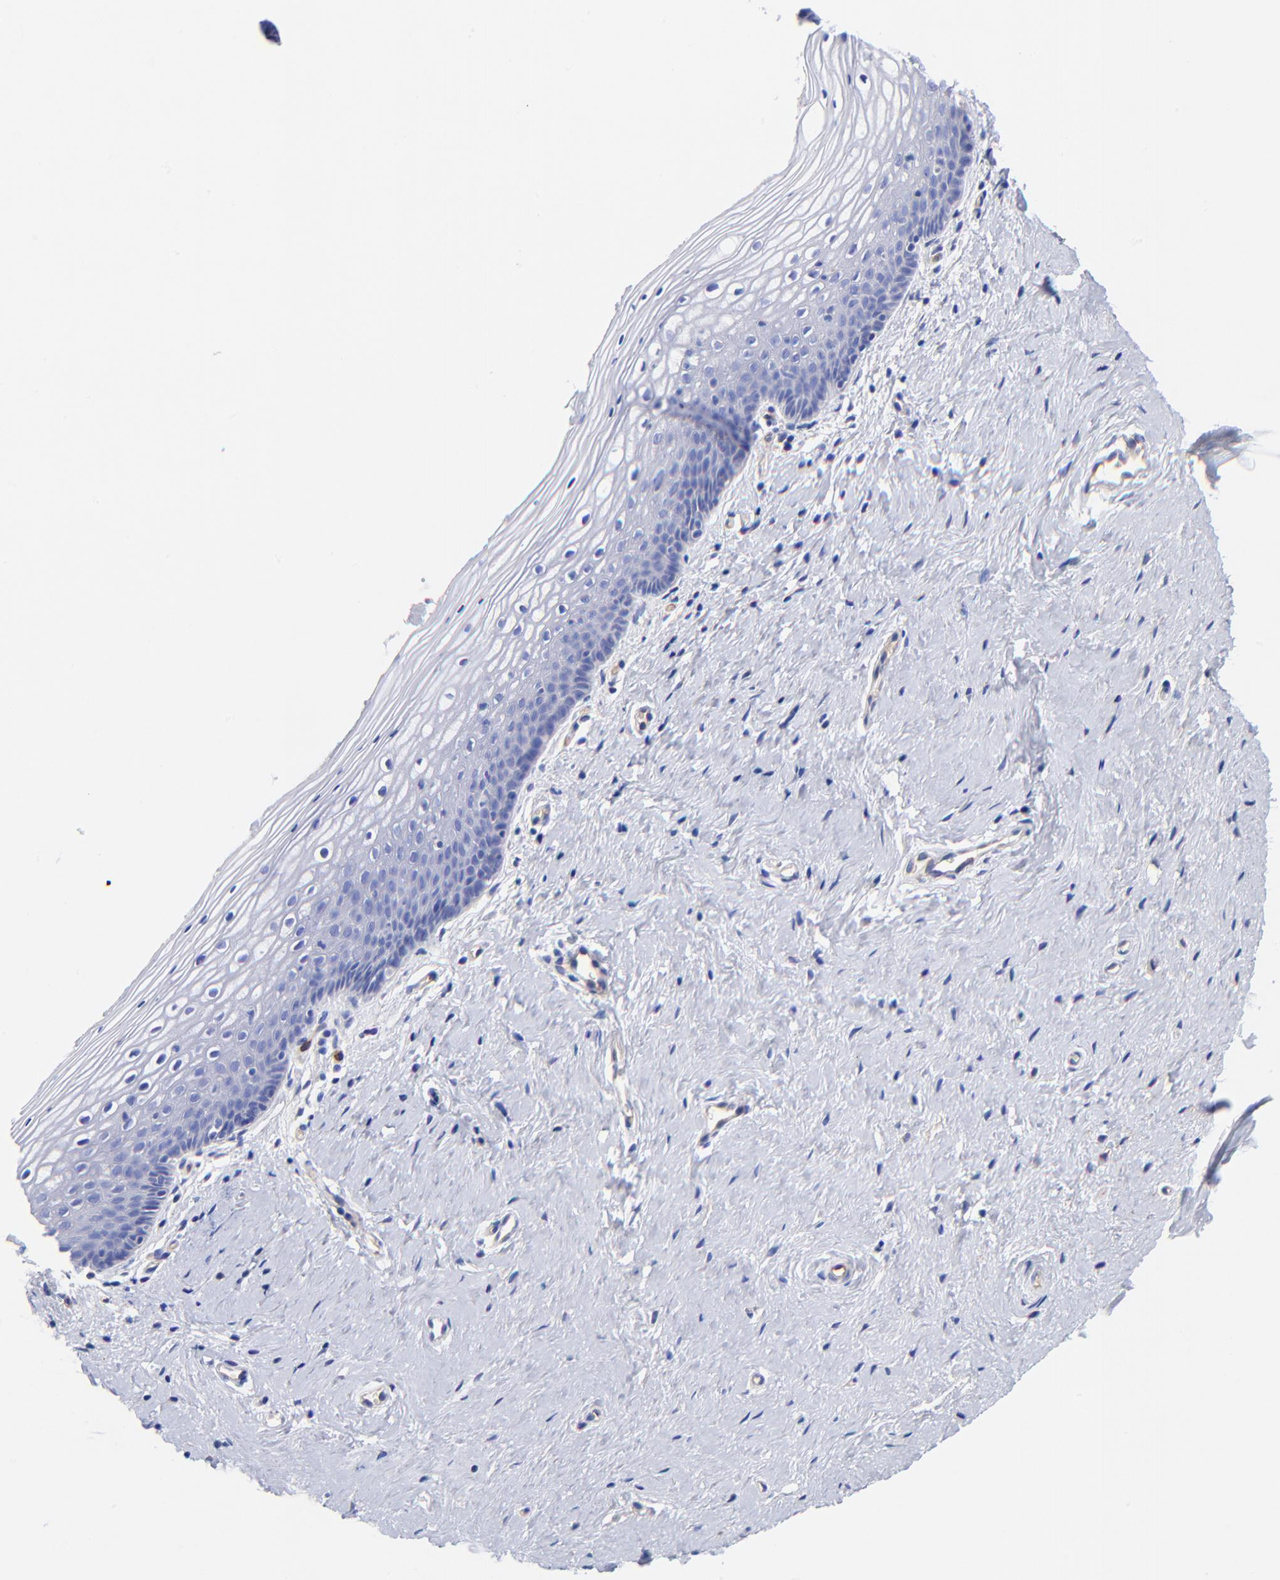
{"staining": {"intensity": "negative", "quantity": "none", "location": "none"}, "tissue": "vagina", "cell_type": "Squamous epithelial cells", "image_type": "normal", "snomed": [{"axis": "morphology", "description": "Normal tissue, NOS"}, {"axis": "topography", "description": "Vagina"}], "caption": "High power microscopy micrograph of an immunohistochemistry (IHC) image of unremarkable vagina, revealing no significant expression in squamous epithelial cells.", "gene": "SLC44A2", "patient": {"sex": "female", "age": 46}}